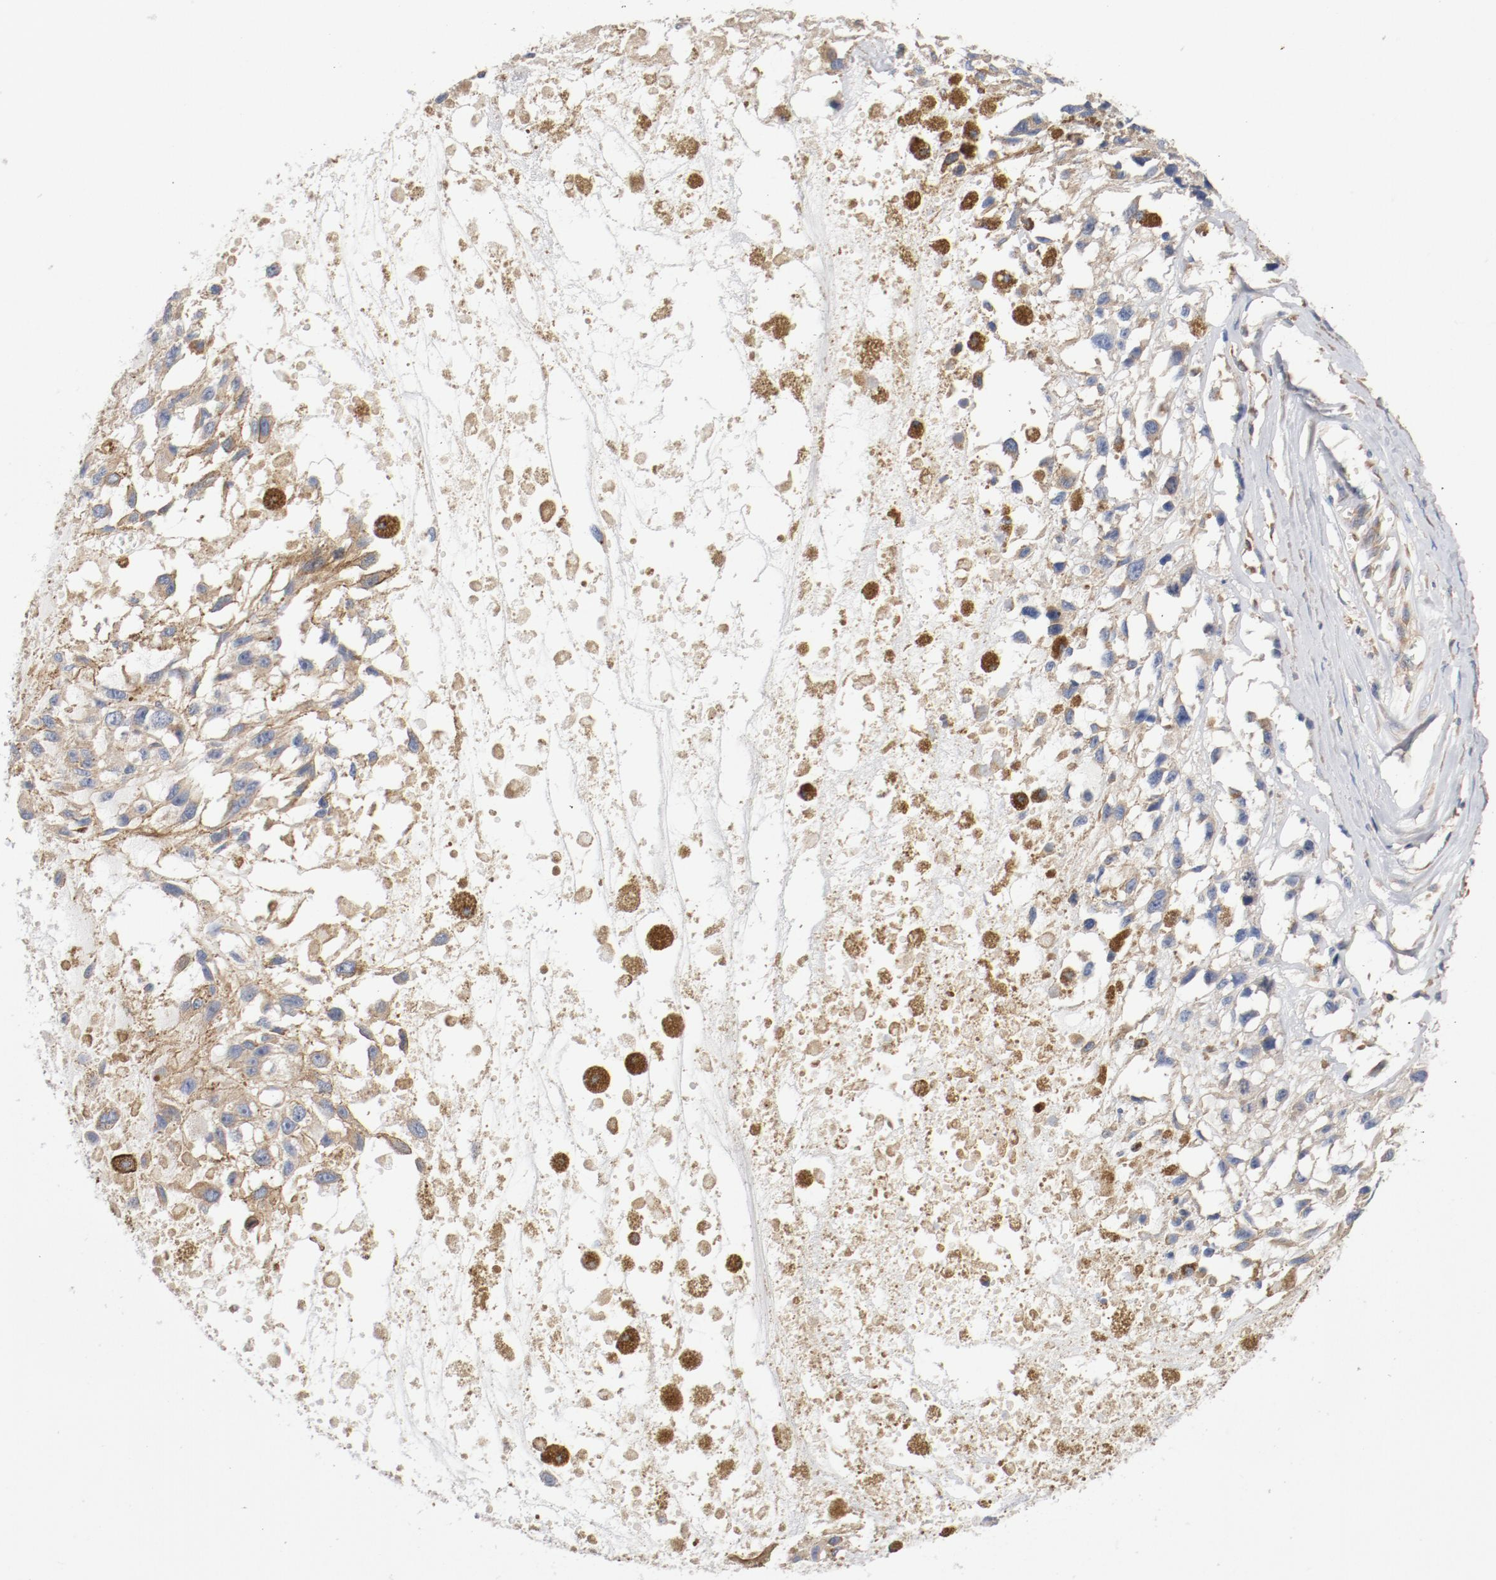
{"staining": {"intensity": "negative", "quantity": "none", "location": "none"}, "tissue": "melanoma", "cell_type": "Tumor cells", "image_type": "cancer", "snomed": [{"axis": "morphology", "description": "Malignant melanoma, Metastatic site"}, {"axis": "topography", "description": "Lymph node"}], "caption": "Immunohistochemistry of malignant melanoma (metastatic site) shows no expression in tumor cells.", "gene": "ILK", "patient": {"sex": "male", "age": 59}}